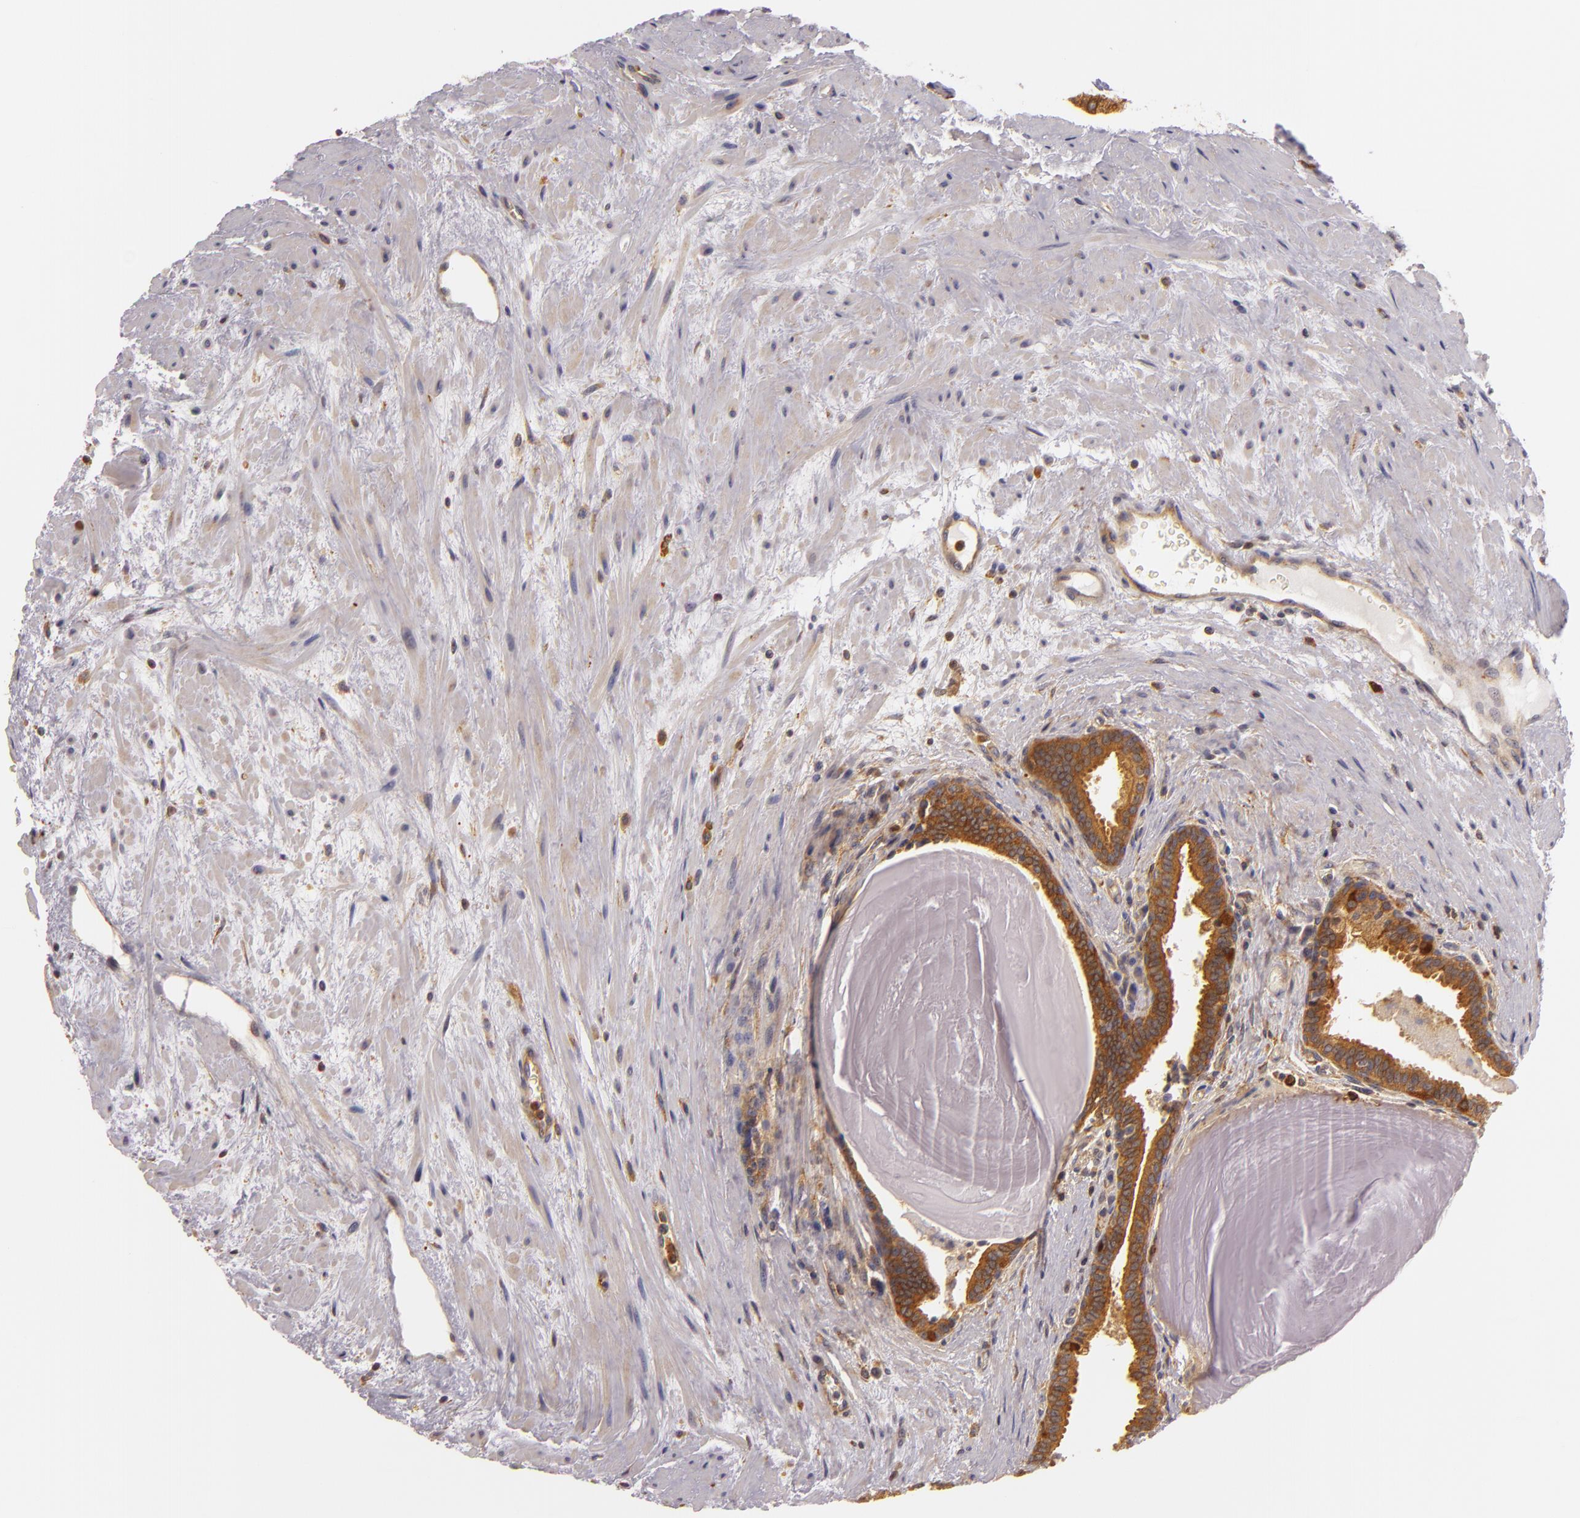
{"staining": {"intensity": "strong", "quantity": ">75%", "location": "cytoplasmic/membranous"}, "tissue": "prostate", "cell_type": "Glandular cells", "image_type": "normal", "snomed": [{"axis": "morphology", "description": "Normal tissue, NOS"}, {"axis": "topography", "description": "Prostate"}], "caption": "Immunohistochemical staining of normal human prostate displays strong cytoplasmic/membranous protein expression in about >75% of glandular cells.", "gene": "TOM1", "patient": {"sex": "male", "age": 65}}